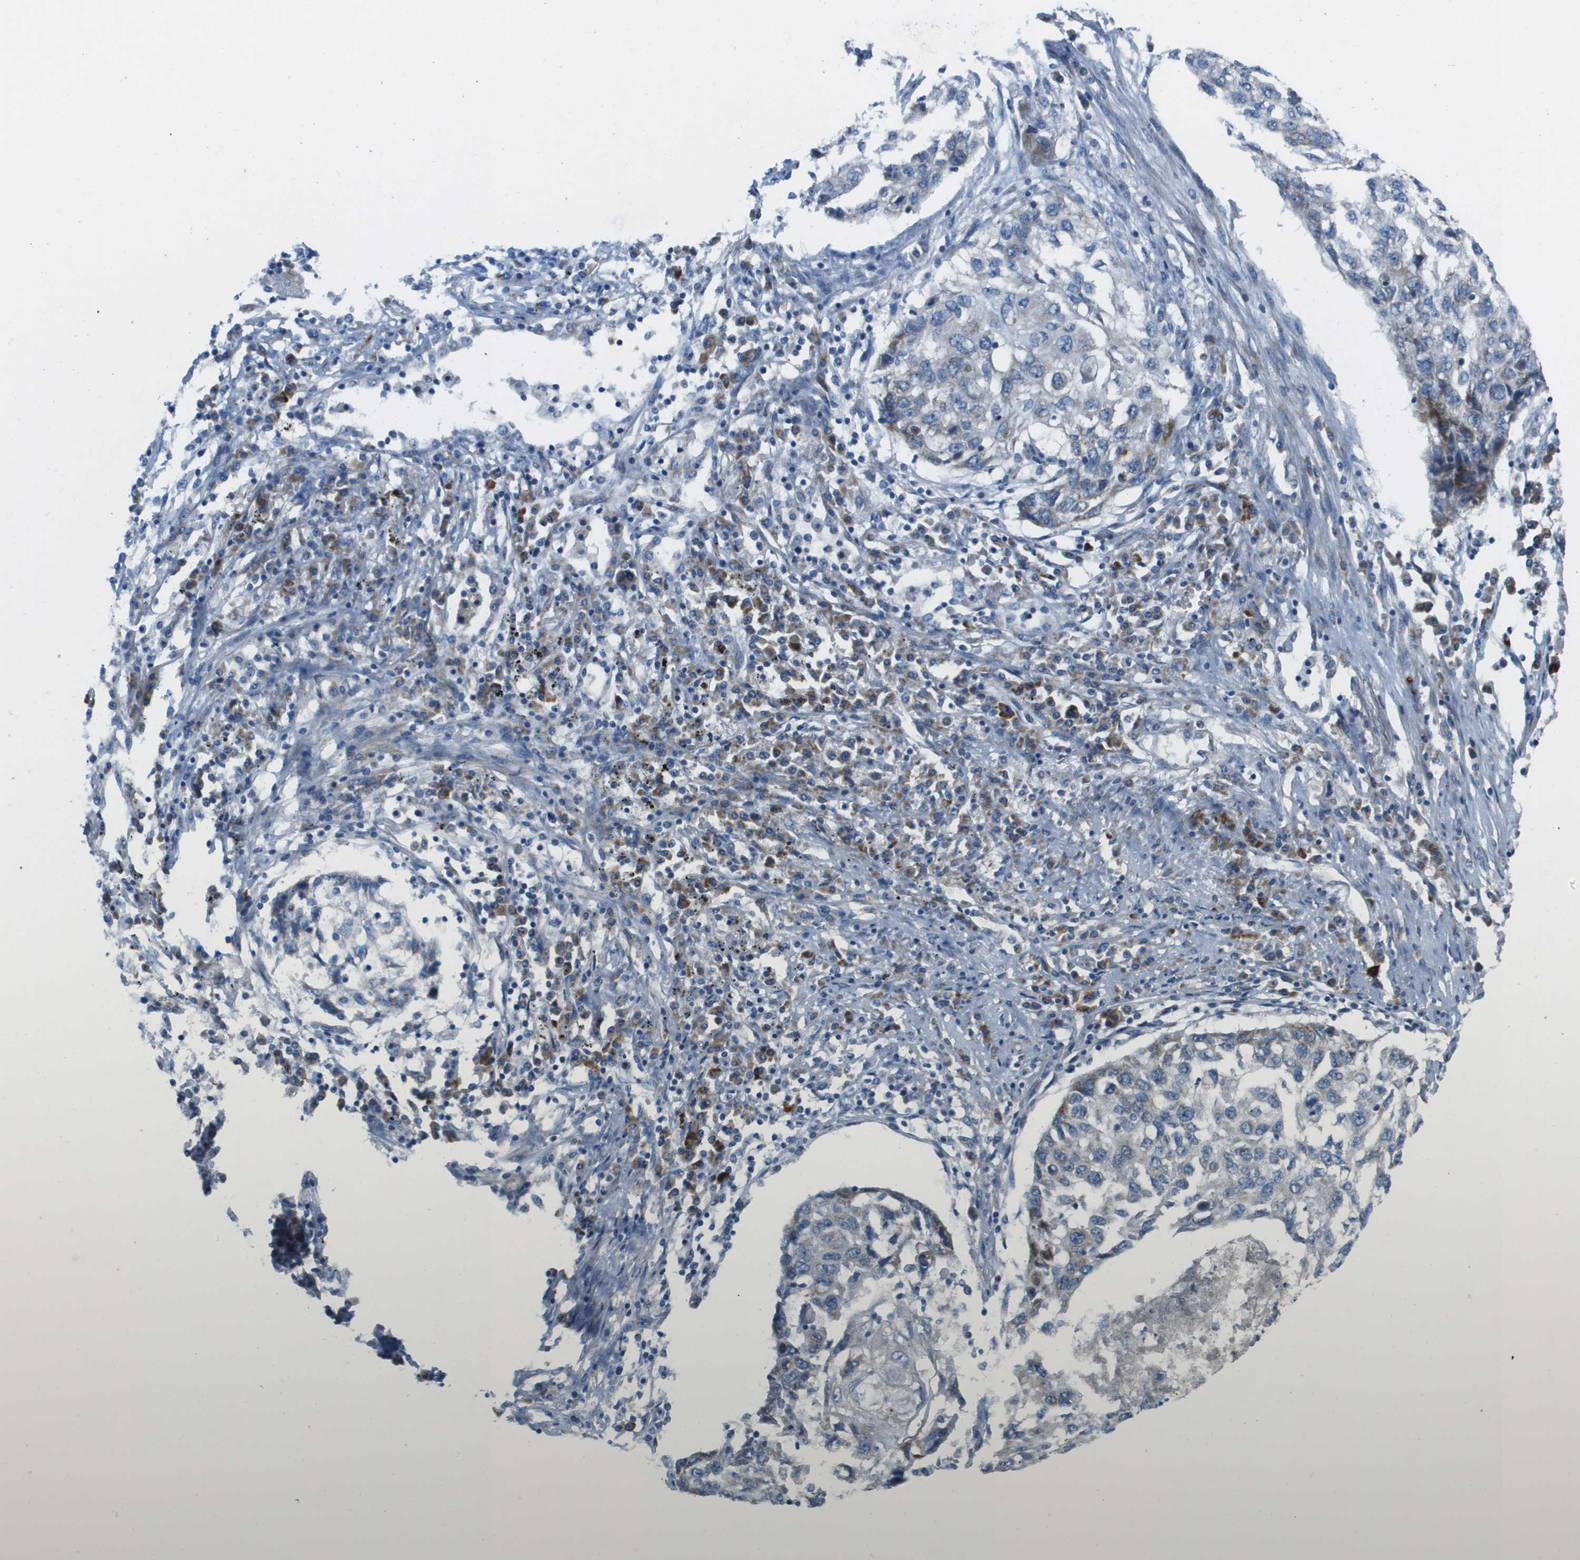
{"staining": {"intensity": "weak", "quantity": "<25%", "location": "cytoplasmic/membranous"}, "tissue": "lung cancer", "cell_type": "Tumor cells", "image_type": "cancer", "snomed": [{"axis": "morphology", "description": "Squamous cell carcinoma, NOS"}, {"axis": "topography", "description": "Lung"}], "caption": "Immunohistochemistry histopathology image of neoplastic tissue: lung cancer stained with DAB reveals no significant protein positivity in tumor cells.", "gene": "GALNT6", "patient": {"sex": "female", "age": 63}}